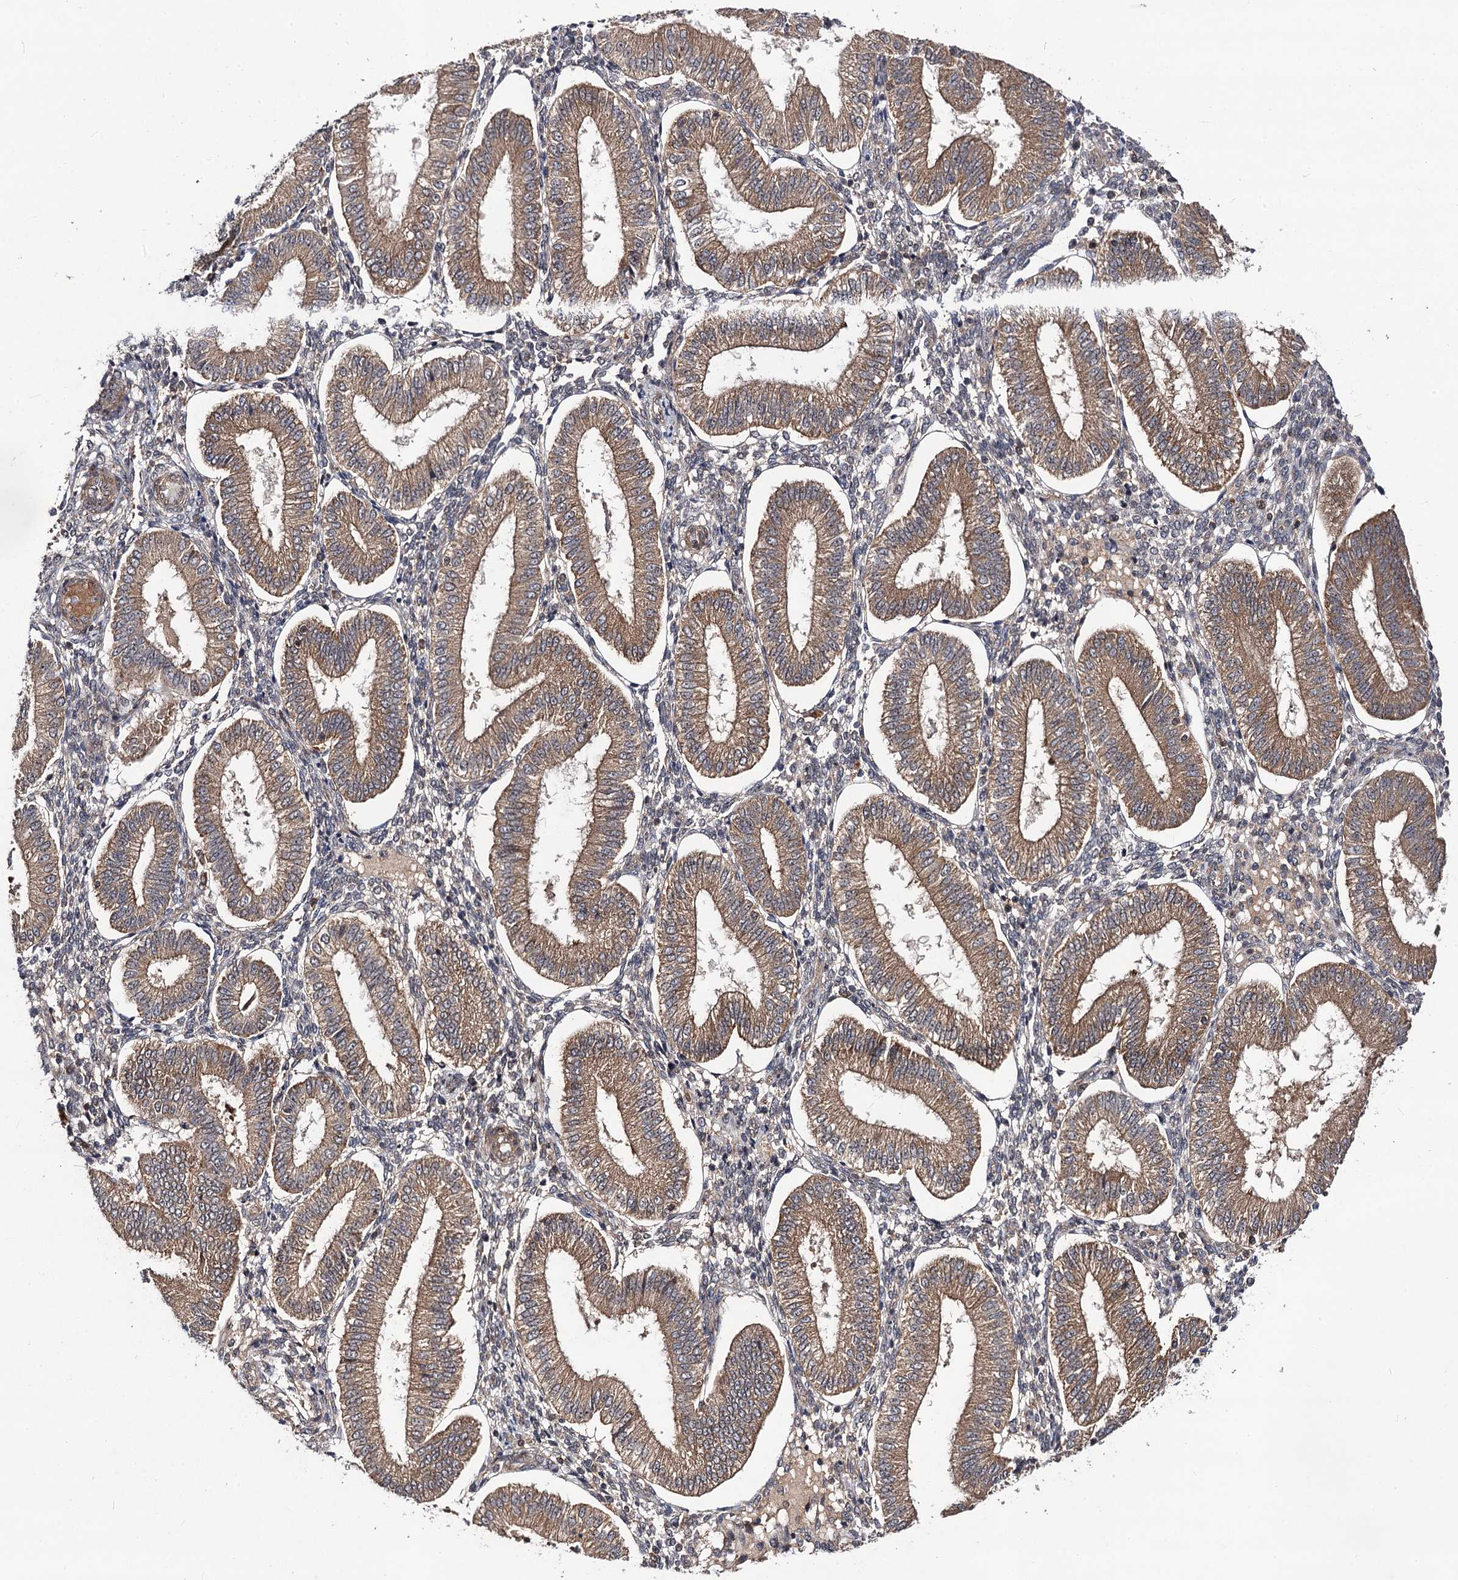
{"staining": {"intensity": "moderate", "quantity": "<25%", "location": "cytoplasmic/membranous"}, "tissue": "endometrium", "cell_type": "Cells in endometrial stroma", "image_type": "normal", "snomed": [{"axis": "morphology", "description": "Normal tissue, NOS"}, {"axis": "topography", "description": "Endometrium"}], "caption": "Human endometrium stained for a protein (brown) demonstrates moderate cytoplasmic/membranous positive positivity in about <25% of cells in endometrial stroma.", "gene": "KXD1", "patient": {"sex": "female", "age": 39}}